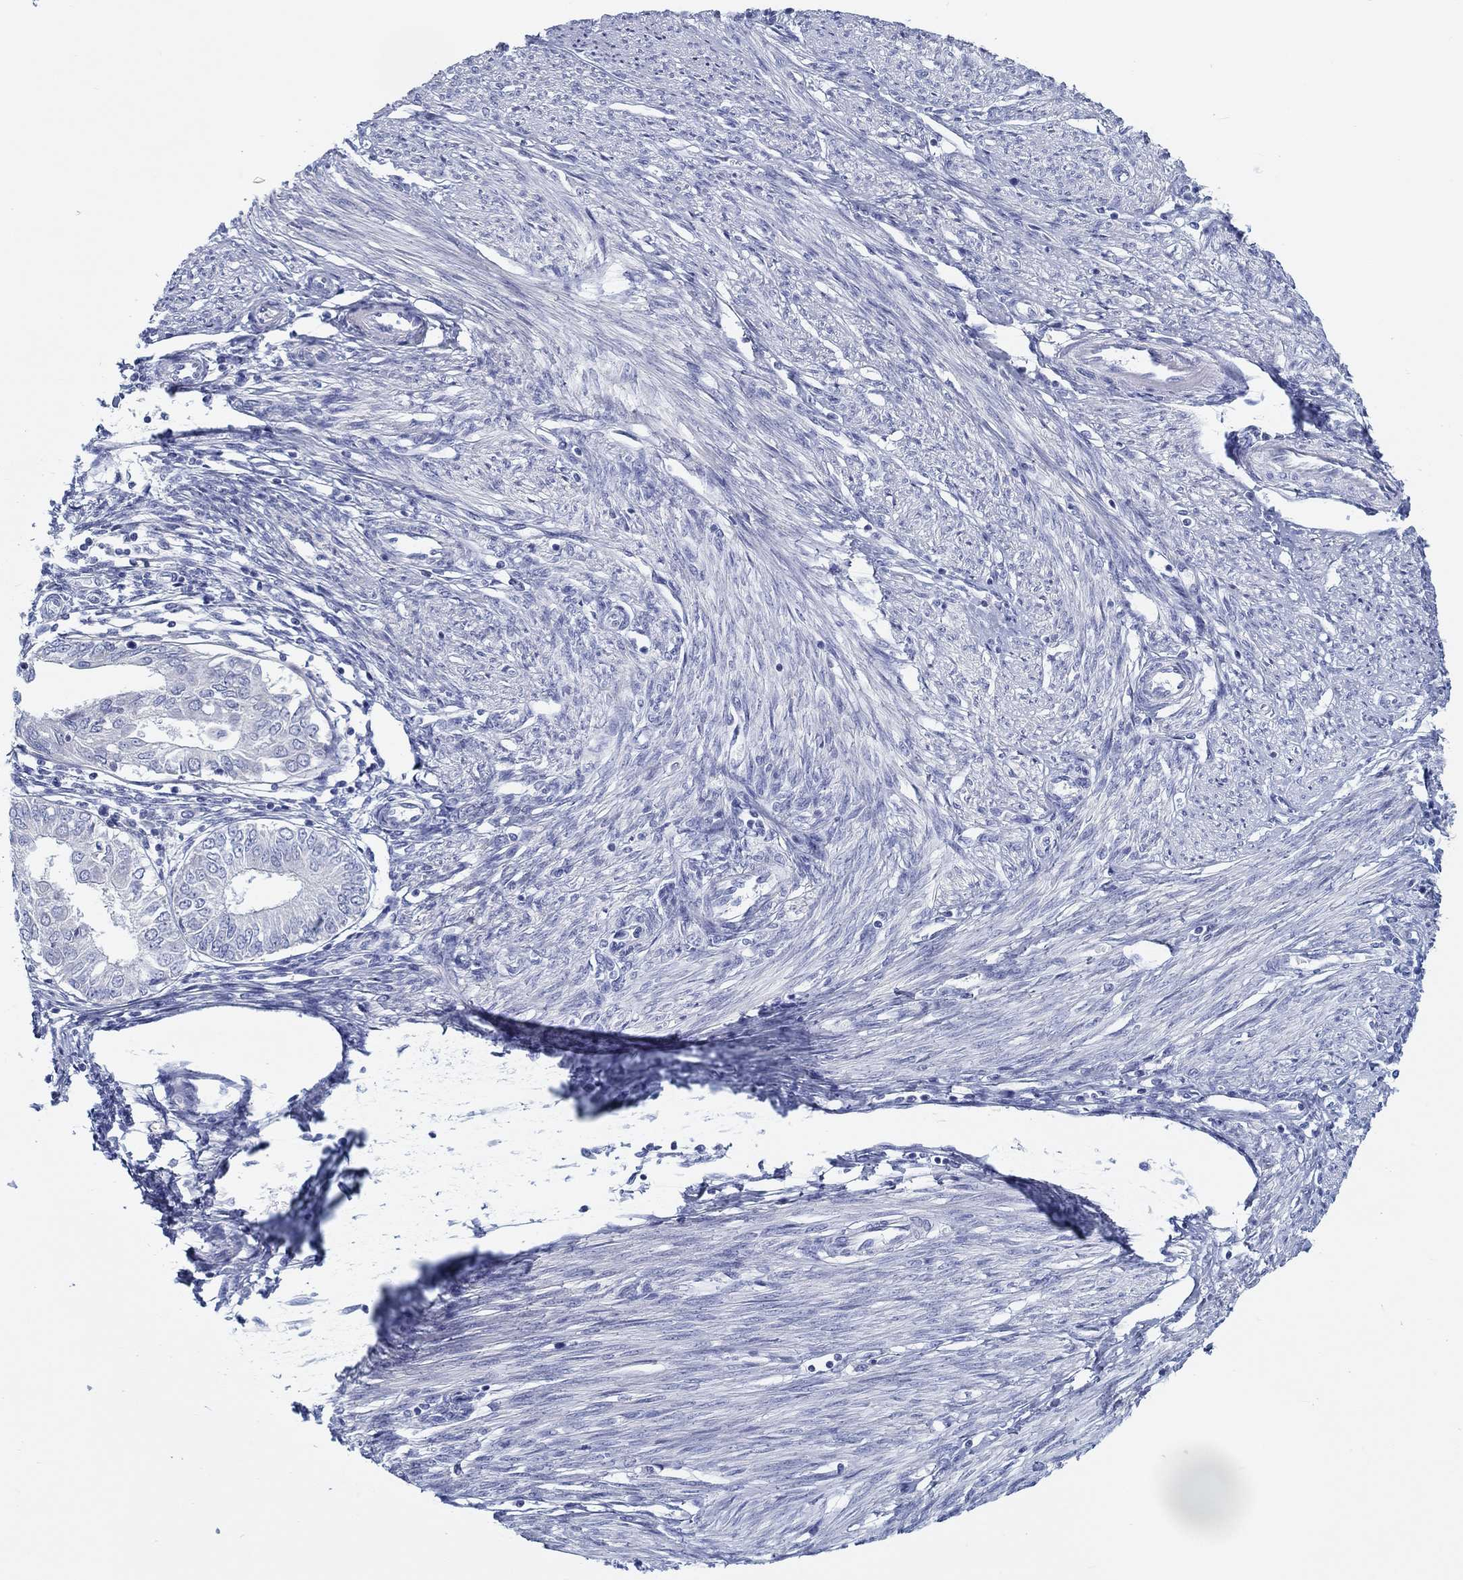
{"staining": {"intensity": "negative", "quantity": "none", "location": "none"}, "tissue": "endometrial cancer", "cell_type": "Tumor cells", "image_type": "cancer", "snomed": [{"axis": "morphology", "description": "Adenocarcinoma, NOS"}, {"axis": "topography", "description": "Endometrium"}], "caption": "The immunohistochemistry histopathology image has no significant staining in tumor cells of endometrial adenocarcinoma tissue. (IHC, brightfield microscopy, high magnification).", "gene": "HAPLN4", "patient": {"sex": "female", "age": 68}}